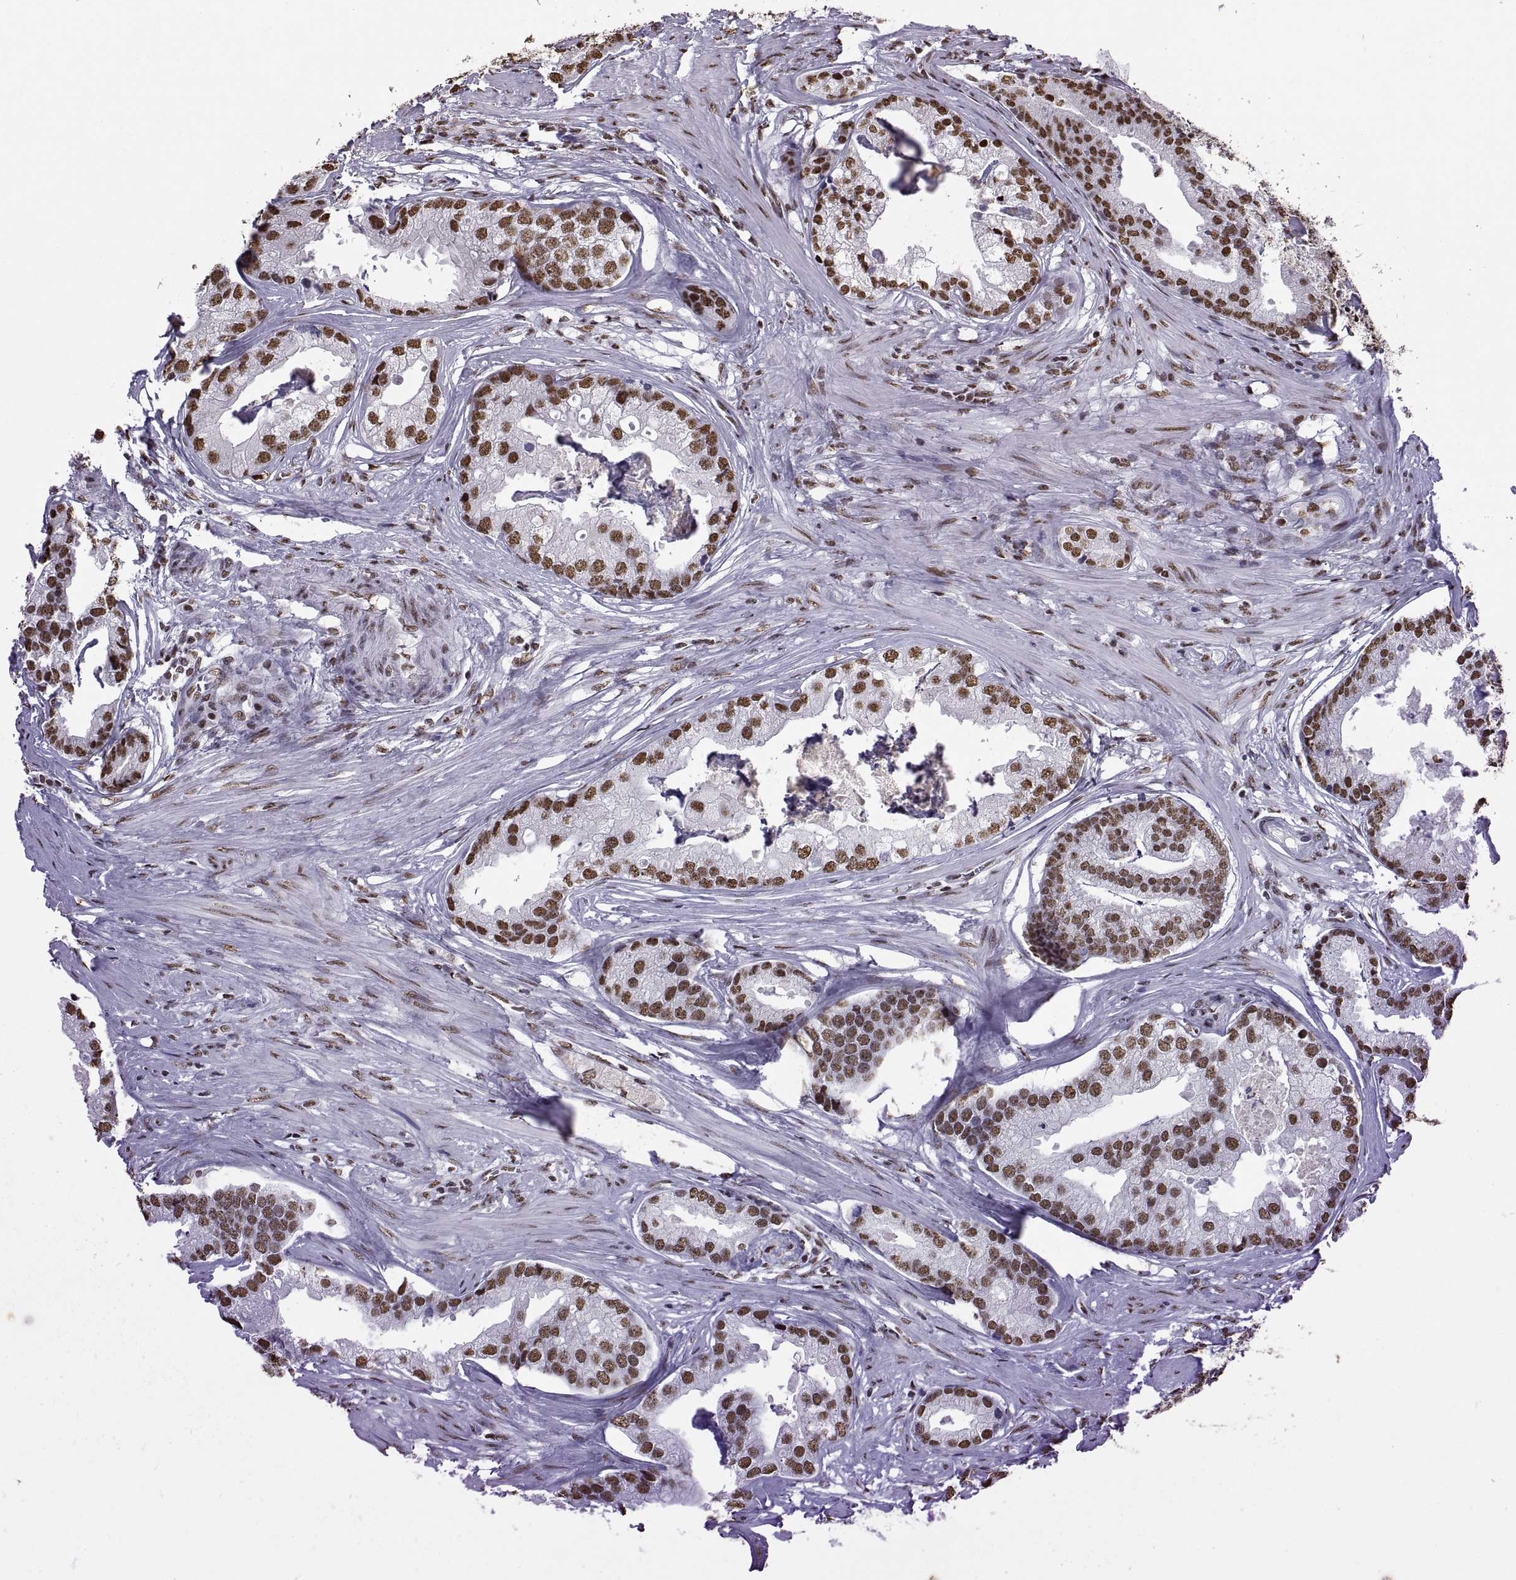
{"staining": {"intensity": "strong", "quantity": "25%-75%", "location": "nuclear"}, "tissue": "prostate cancer", "cell_type": "Tumor cells", "image_type": "cancer", "snomed": [{"axis": "morphology", "description": "Adenocarcinoma, NOS"}, {"axis": "topography", "description": "Prostate and seminal vesicle, NOS"}, {"axis": "topography", "description": "Prostate"}], "caption": "Immunohistochemistry staining of prostate cancer (adenocarcinoma), which exhibits high levels of strong nuclear staining in about 25%-75% of tumor cells indicating strong nuclear protein expression. The staining was performed using DAB (brown) for protein detection and nuclei were counterstained in hematoxylin (blue).", "gene": "SNAI1", "patient": {"sex": "male", "age": 44}}